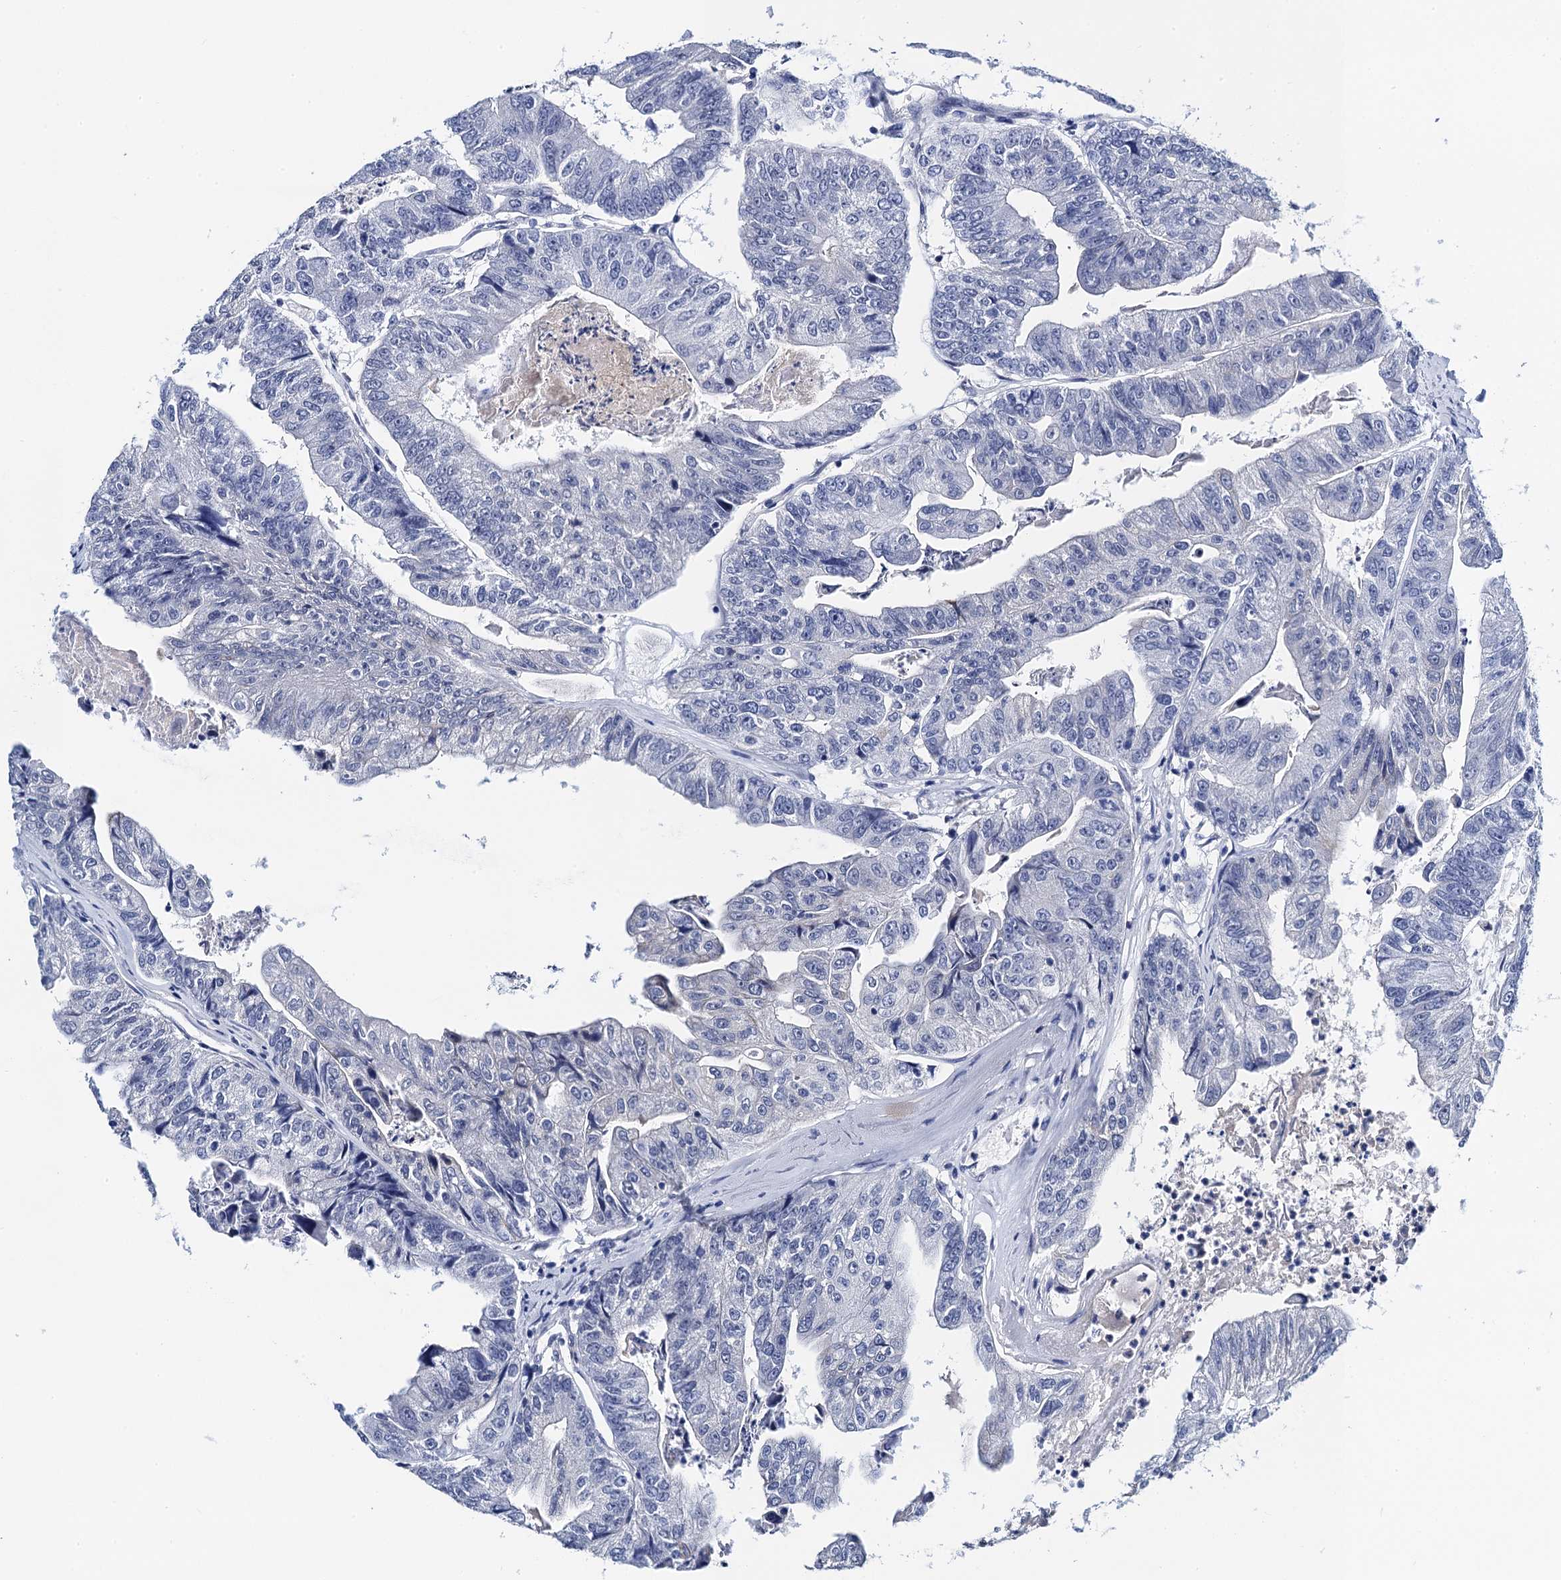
{"staining": {"intensity": "negative", "quantity": "none", "location": "none"}, "tissue": "colorectal cancer", "cell_type": "Tumor cells", "image_type": "cancer", "snomed": [{"axis": "morphology", "description": "Adenocarcinoma, NOS"}, {"axis": "topography", "description": "Colon"}], "caption": "Tumor cells show no significant staining in adenocarcinoma (colorectal).", "gene": "LYPD3", "patient": {"sex": "female", "age": 67}}